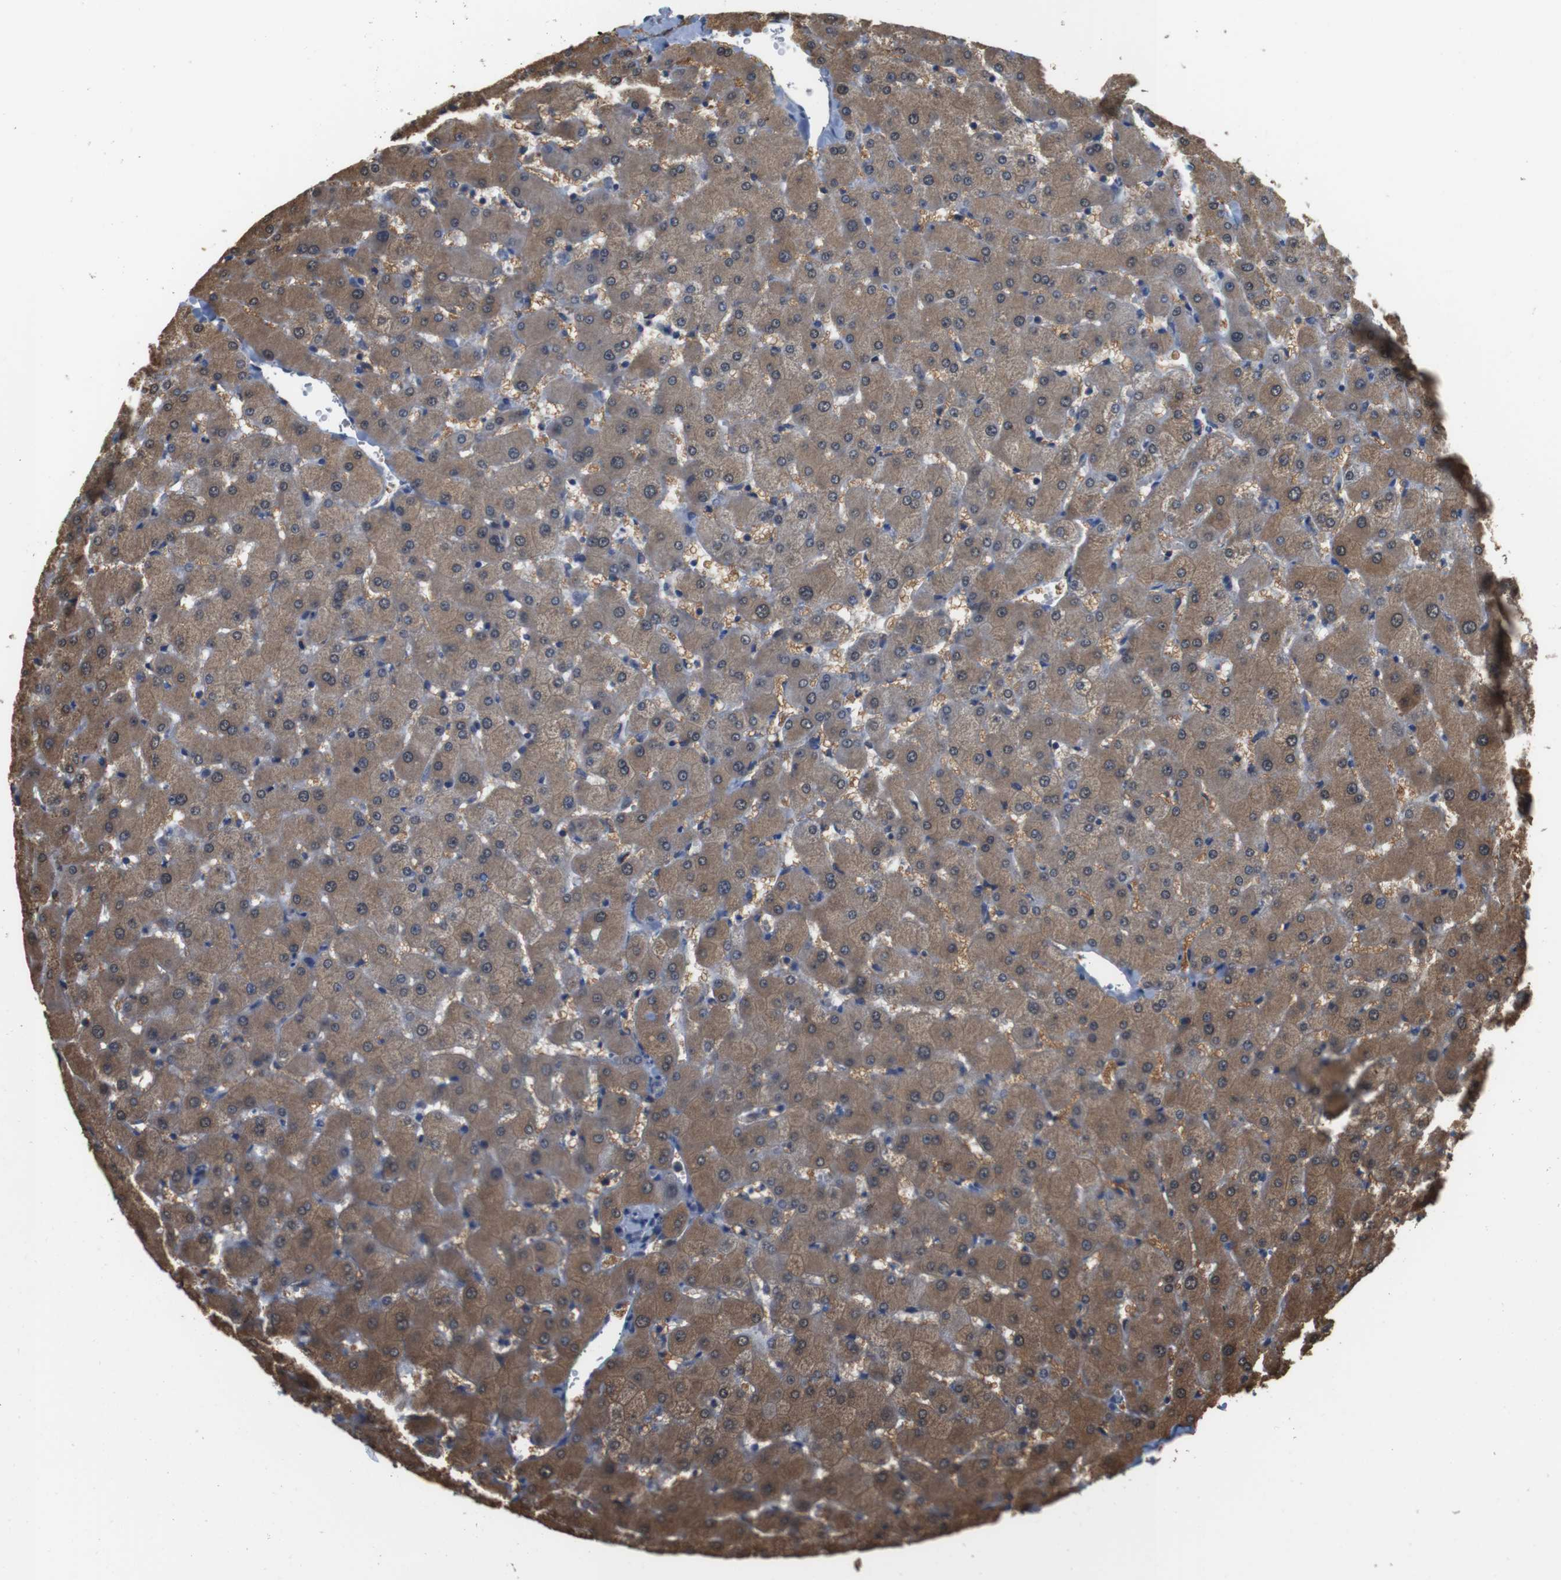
{"staining": {"intensity": "negative", "quantity": "none", "location": "none"}, "tissue": "liver", "cell_type": "Cholangiocytes", "image_type": "normal", "snomed": [{"axis": "morphology", "description": "Normal tissue, NOS"}, {"axis": "topography", "description": "Liver"}], "caption": "Immunohistochemistry (IHC) of benign liver shows no expression in cholangiocytes.", "gene": "LDHA", "patient": {"sex": "female", "age": 63}}